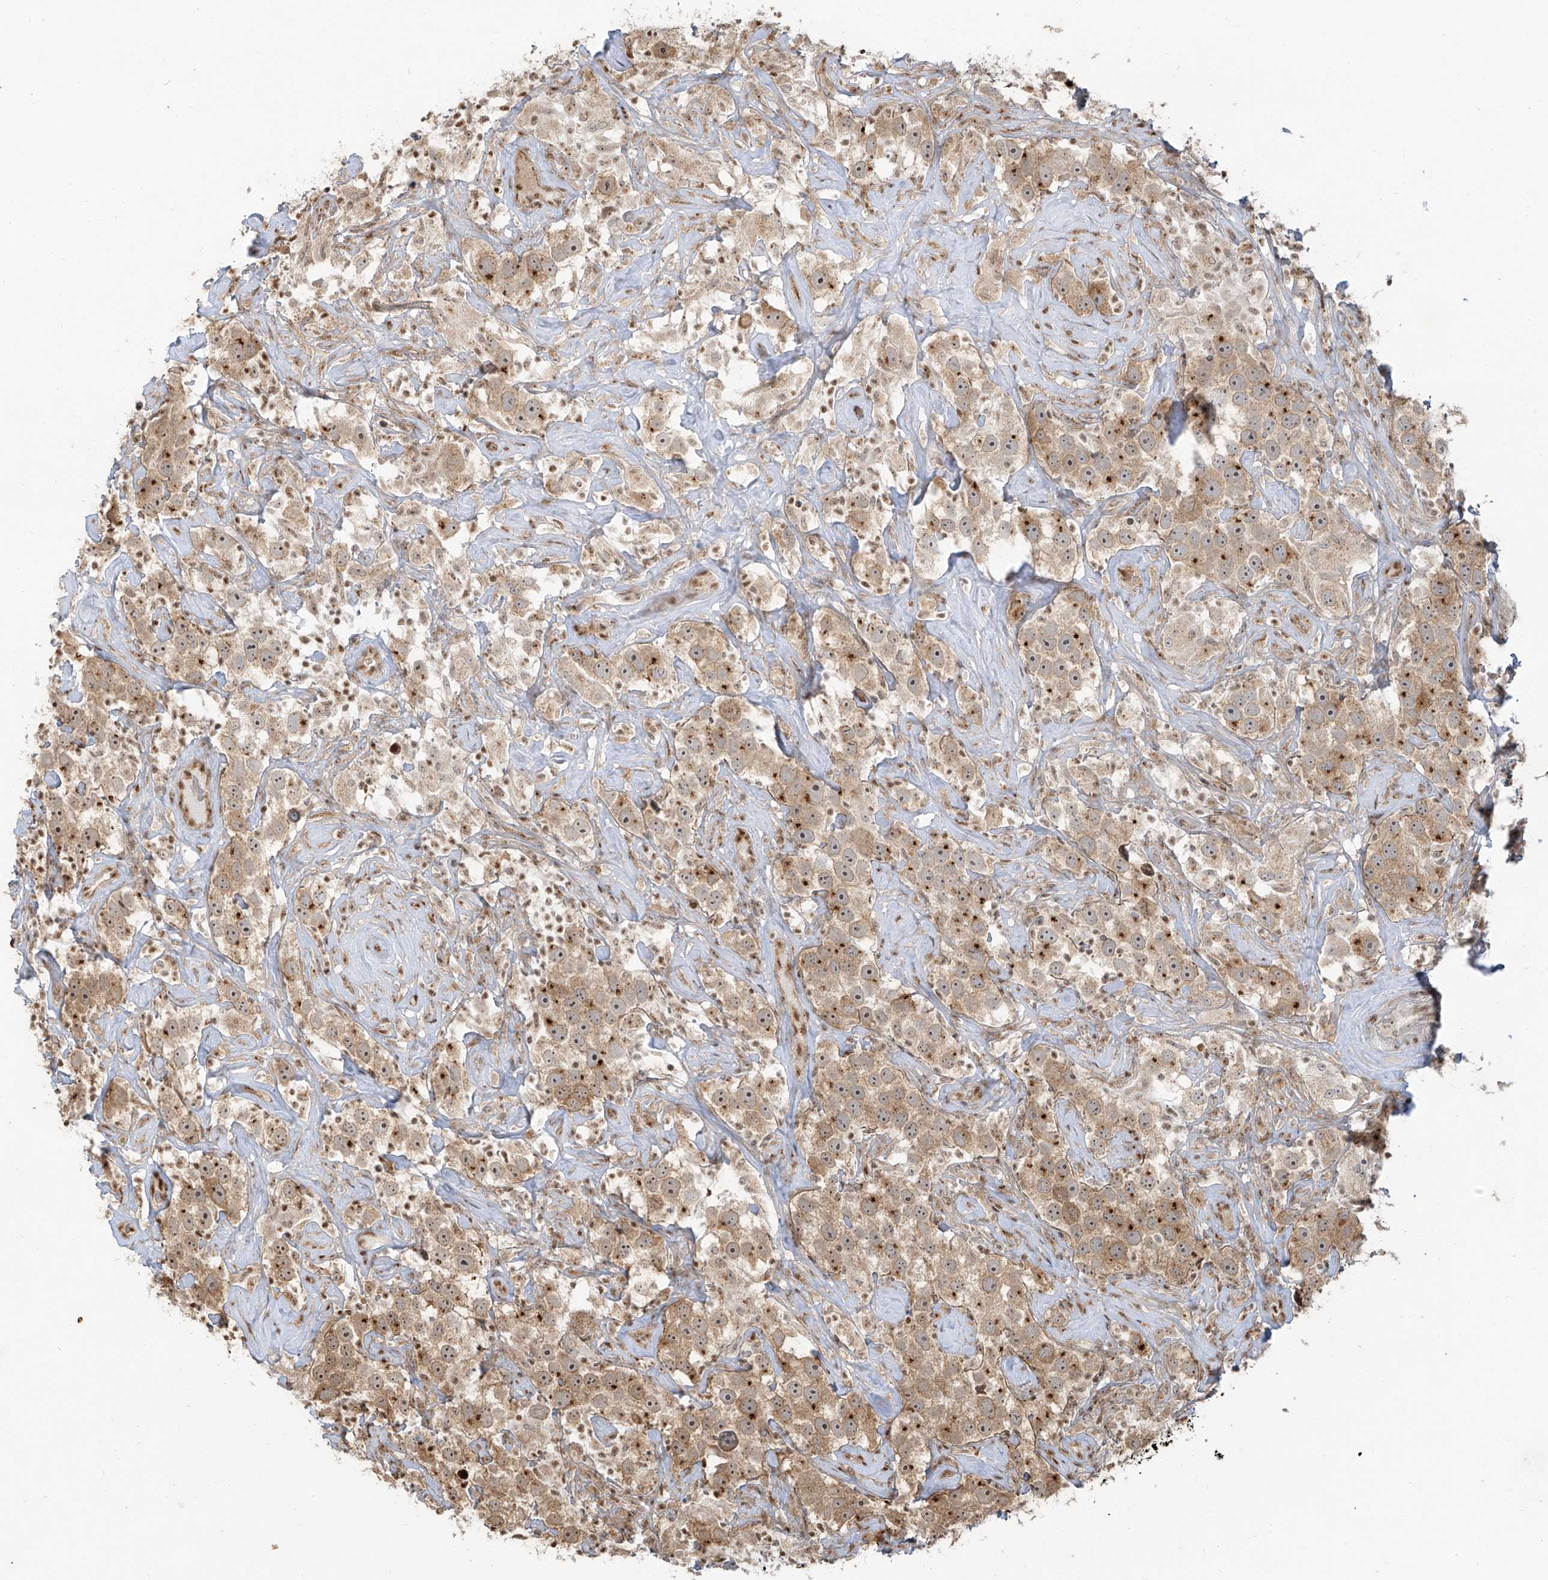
{"staining": {"intensity": "moderate", "quantity": ">75%", "location": "cytoplasmic/membranous"}, "tissue": "testis cancer", "cell_type": "Tumor cells", "image_type": "cancer", "snomed": [{"axis": "morphology", "description": "Seminoma, NOS"}, {"axis": "topography", "description": "Testis"}], "caption": "Moderate cytoplasmic/membranous protein expression is seen in about >75% of tumor cells in seminoma (testis).", "gene": "VMP1", "patient": {"sex": "male", "age": 49}}